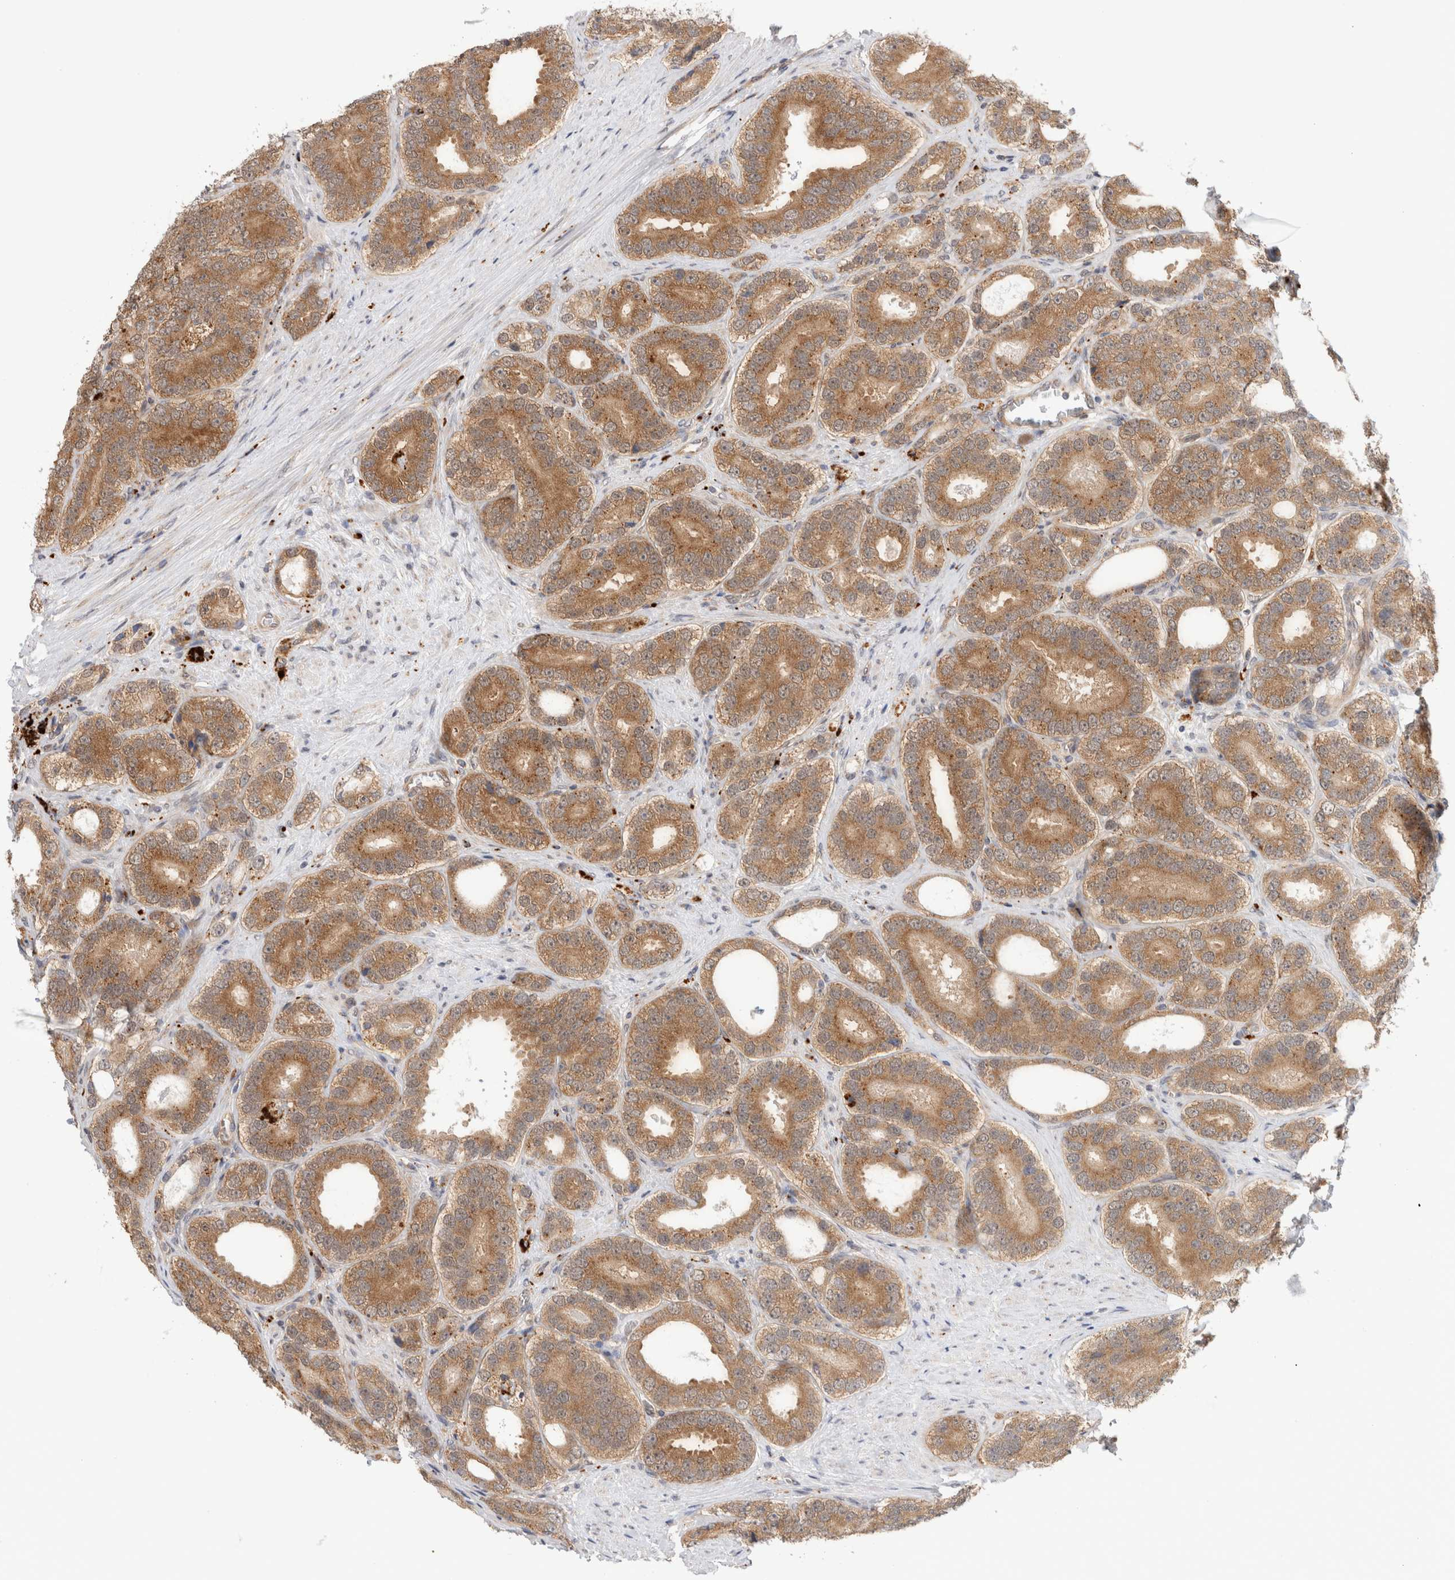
{"staining": {"intensity": "moderate", "quantity": ">75%", "location": "cytoplasmic/membranous"}, "tissue": "prostate cancer", "cell_type": "Tumor cells", "image_type": "cancer", "snomed": [{"axis": "morphology", "description": "Adenocarcinoma, High grade"}, {"axis": "topography", "description": "Prostate"}], "caption": "DAB immunohistochemical staining of prostate cancer exhibits moderate cytoplasmic/membranous protein expression in approximately >75% of tumor cells. Ihc stains the protein in brown and the nuclei are stained blue.", "gene": "ACTL9", "patient": {"sex": "male", "age": 56}}